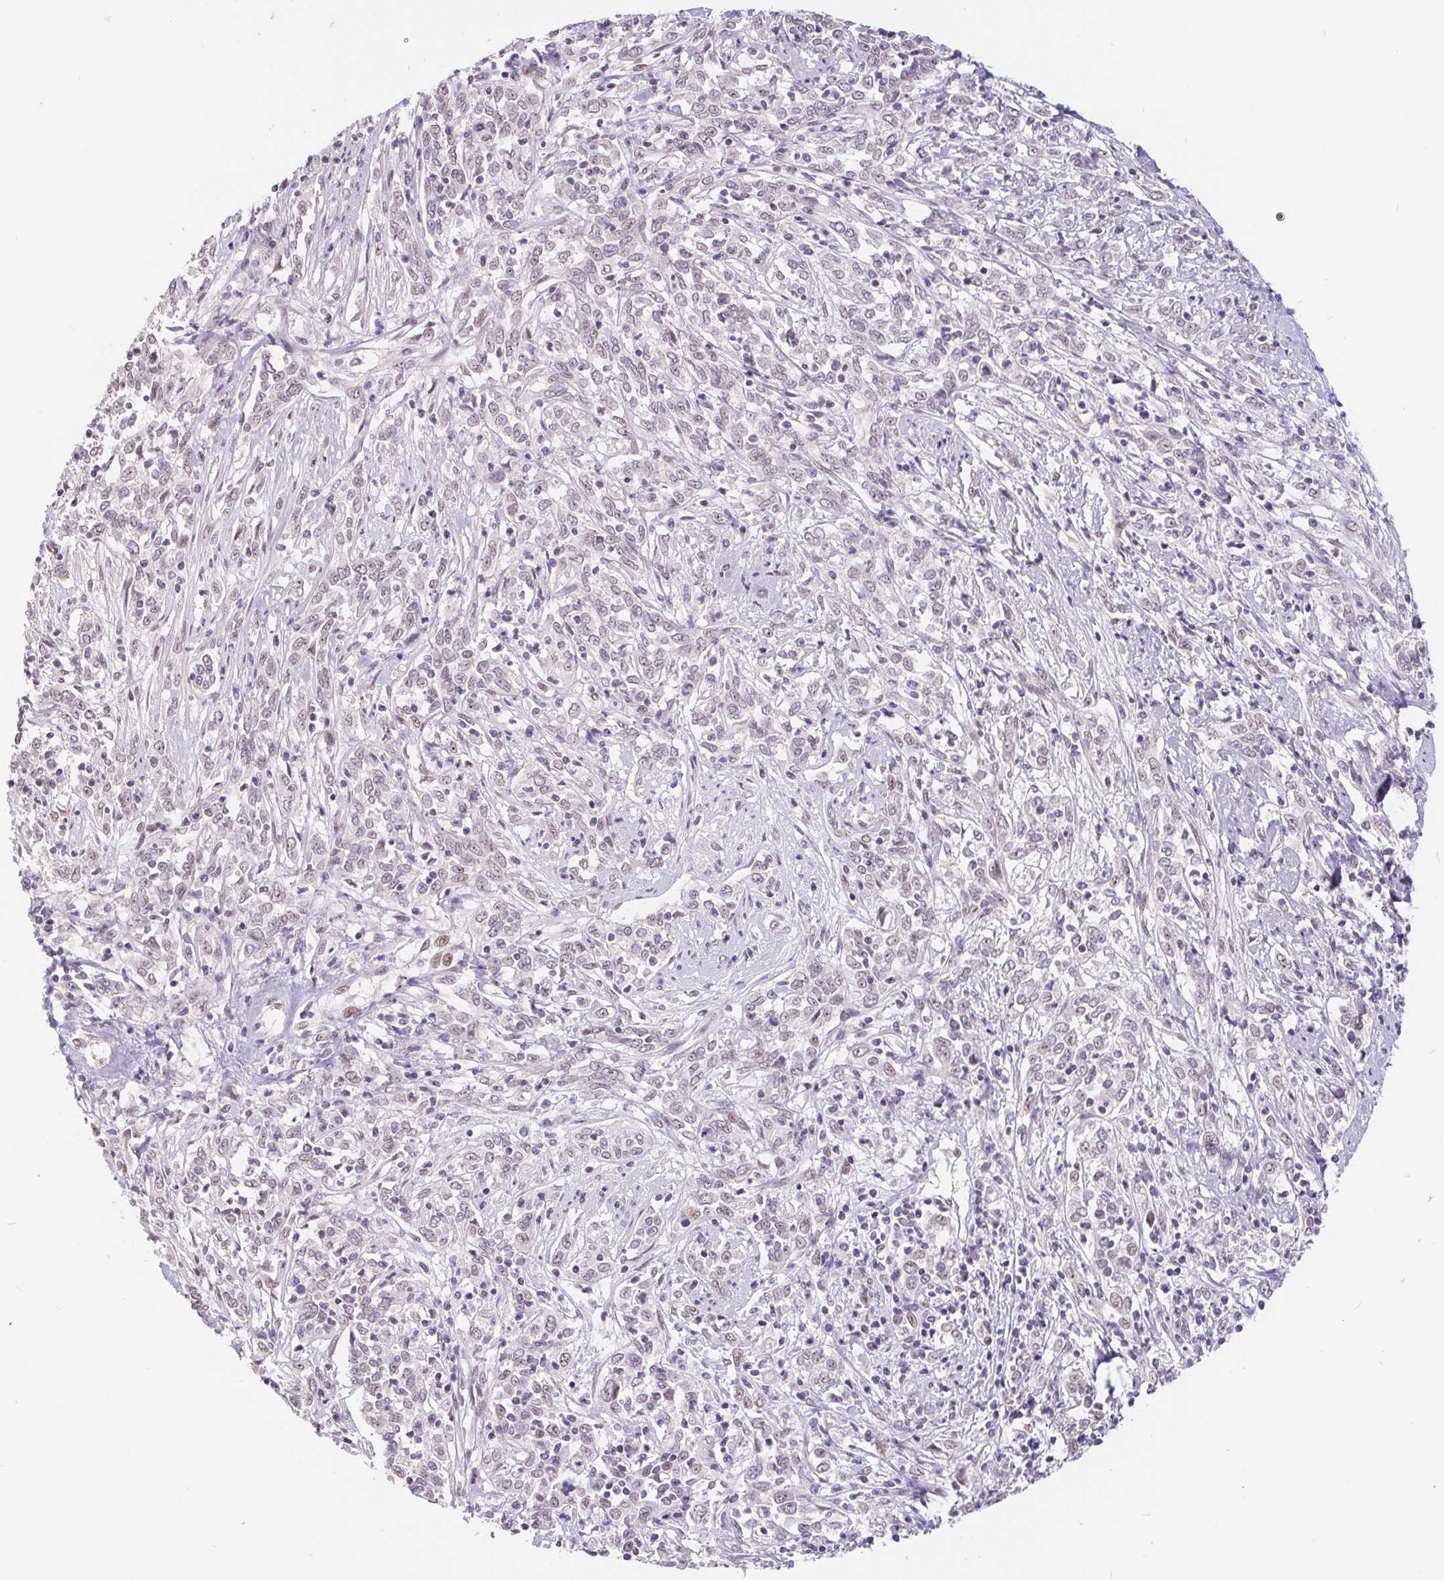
{"staining": {"intensity": "negative", "quantity": "none", "location": "none"}, "tissue": "cervical cancer", "cell_type": "Tumor cells", "image_type": "cancer", "snomed": [{"axis": "morphology", "description": "Adenocarcinoma, NOS"}, {"axis": "topography", "description": "Cervix"}], "caption": "High power microscopy image of an IHC photomicrograph of adenocarcinoma (cervical), revealing no significant positivity in tumor cells.", "gene": "CAND1", "patient": {"sex": "female", "age": 40}}